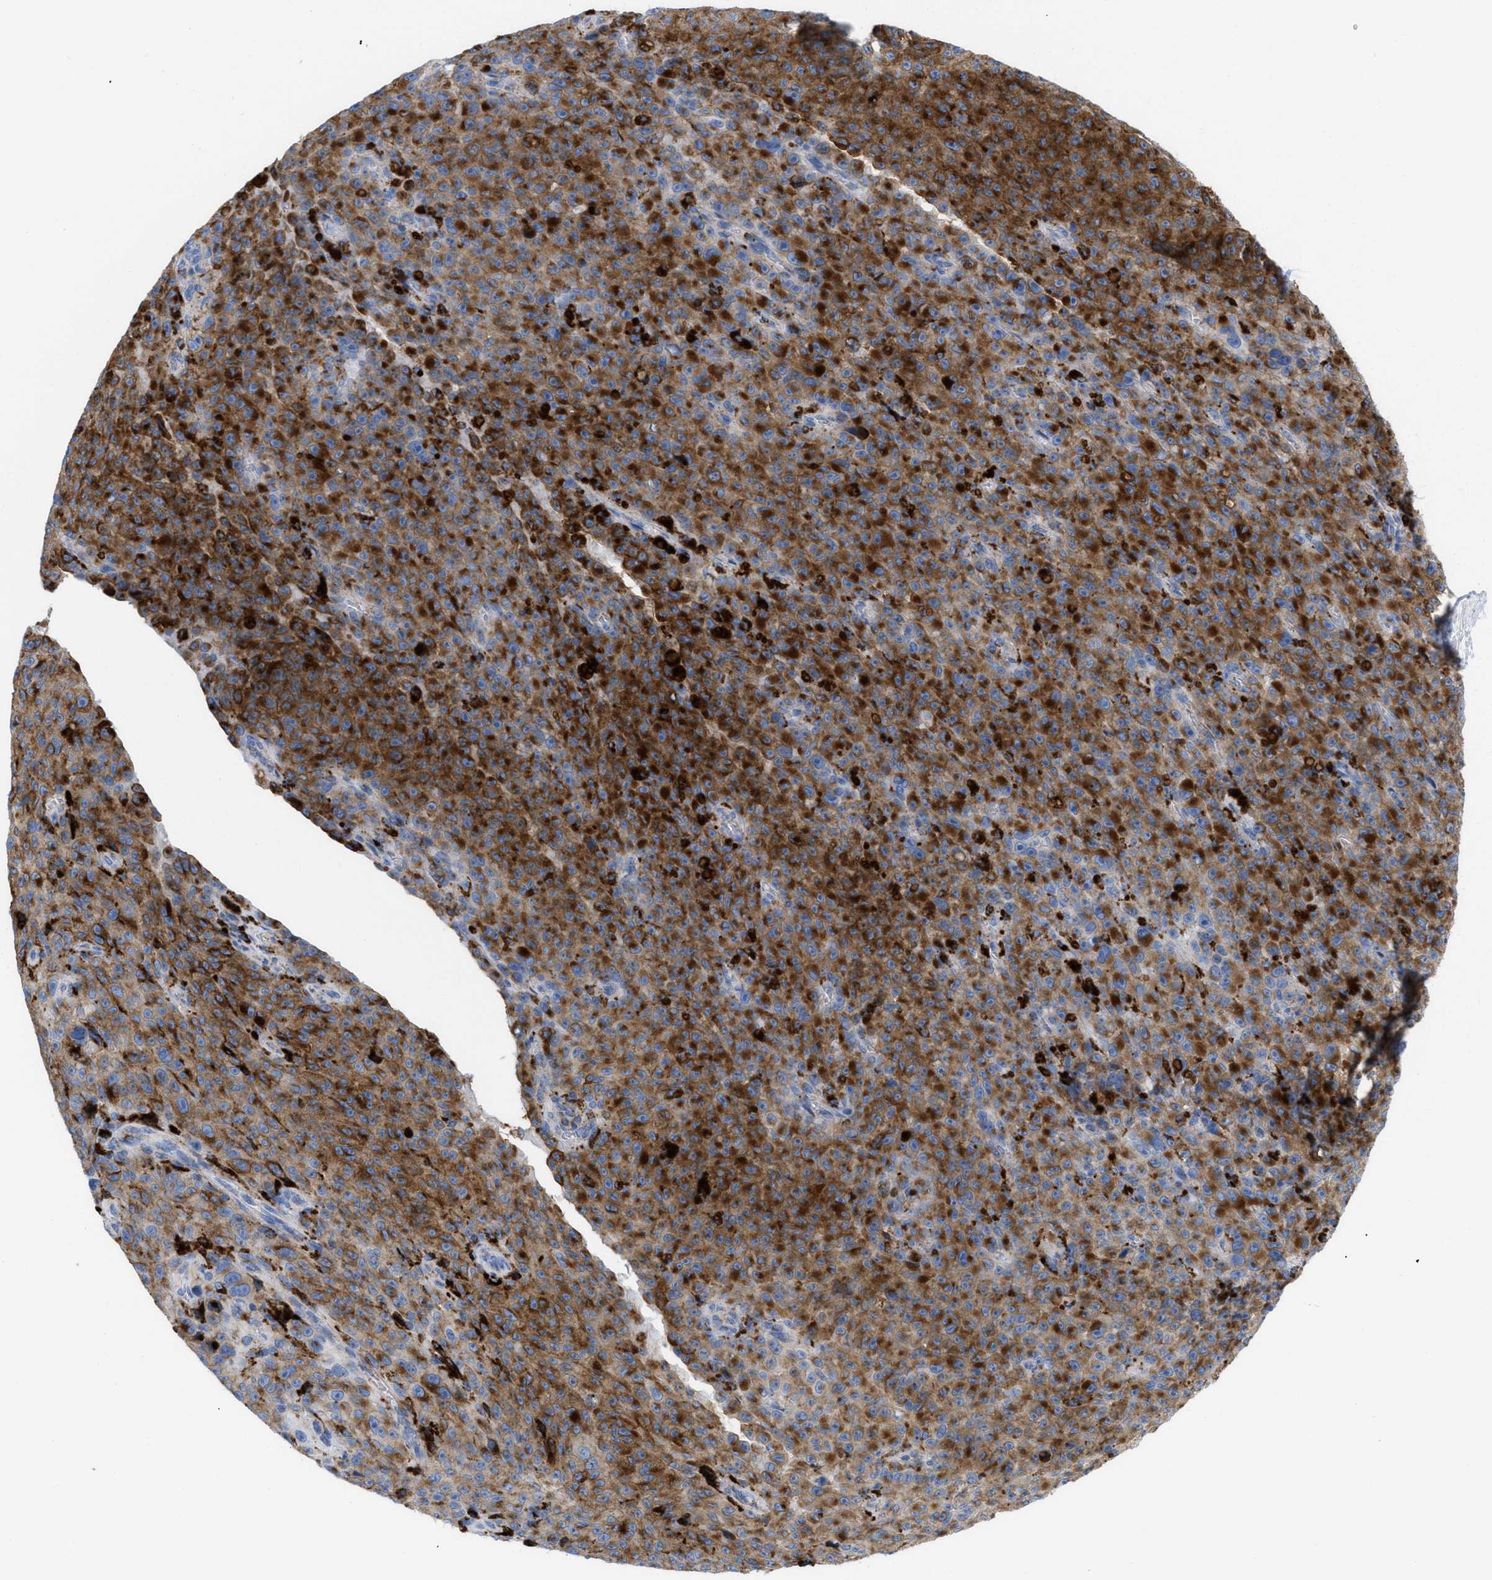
{"staining": {"intensity": "strong", "quantity": ">75%", "location": "cytoplasmic/membranous"}, "tissue": "melanoma", "cell_type": "Tumor cells", "image_type": "cancer", "snomed": [{"axis": "morphology", "description": "Malignant melanoma, NOS"}, {"axis": "topography", "description": "Skin"}], "caption": "This photomicrograph displays malignant melanoma stained with IHC to label a protein in brown. The cytoplasmic/membranous of tumor cells show strong positivity for the protein. Nuclei are counter-stained blue.", "gene": "DRAM2", "patient": {"sex": "female", "age": 82}}